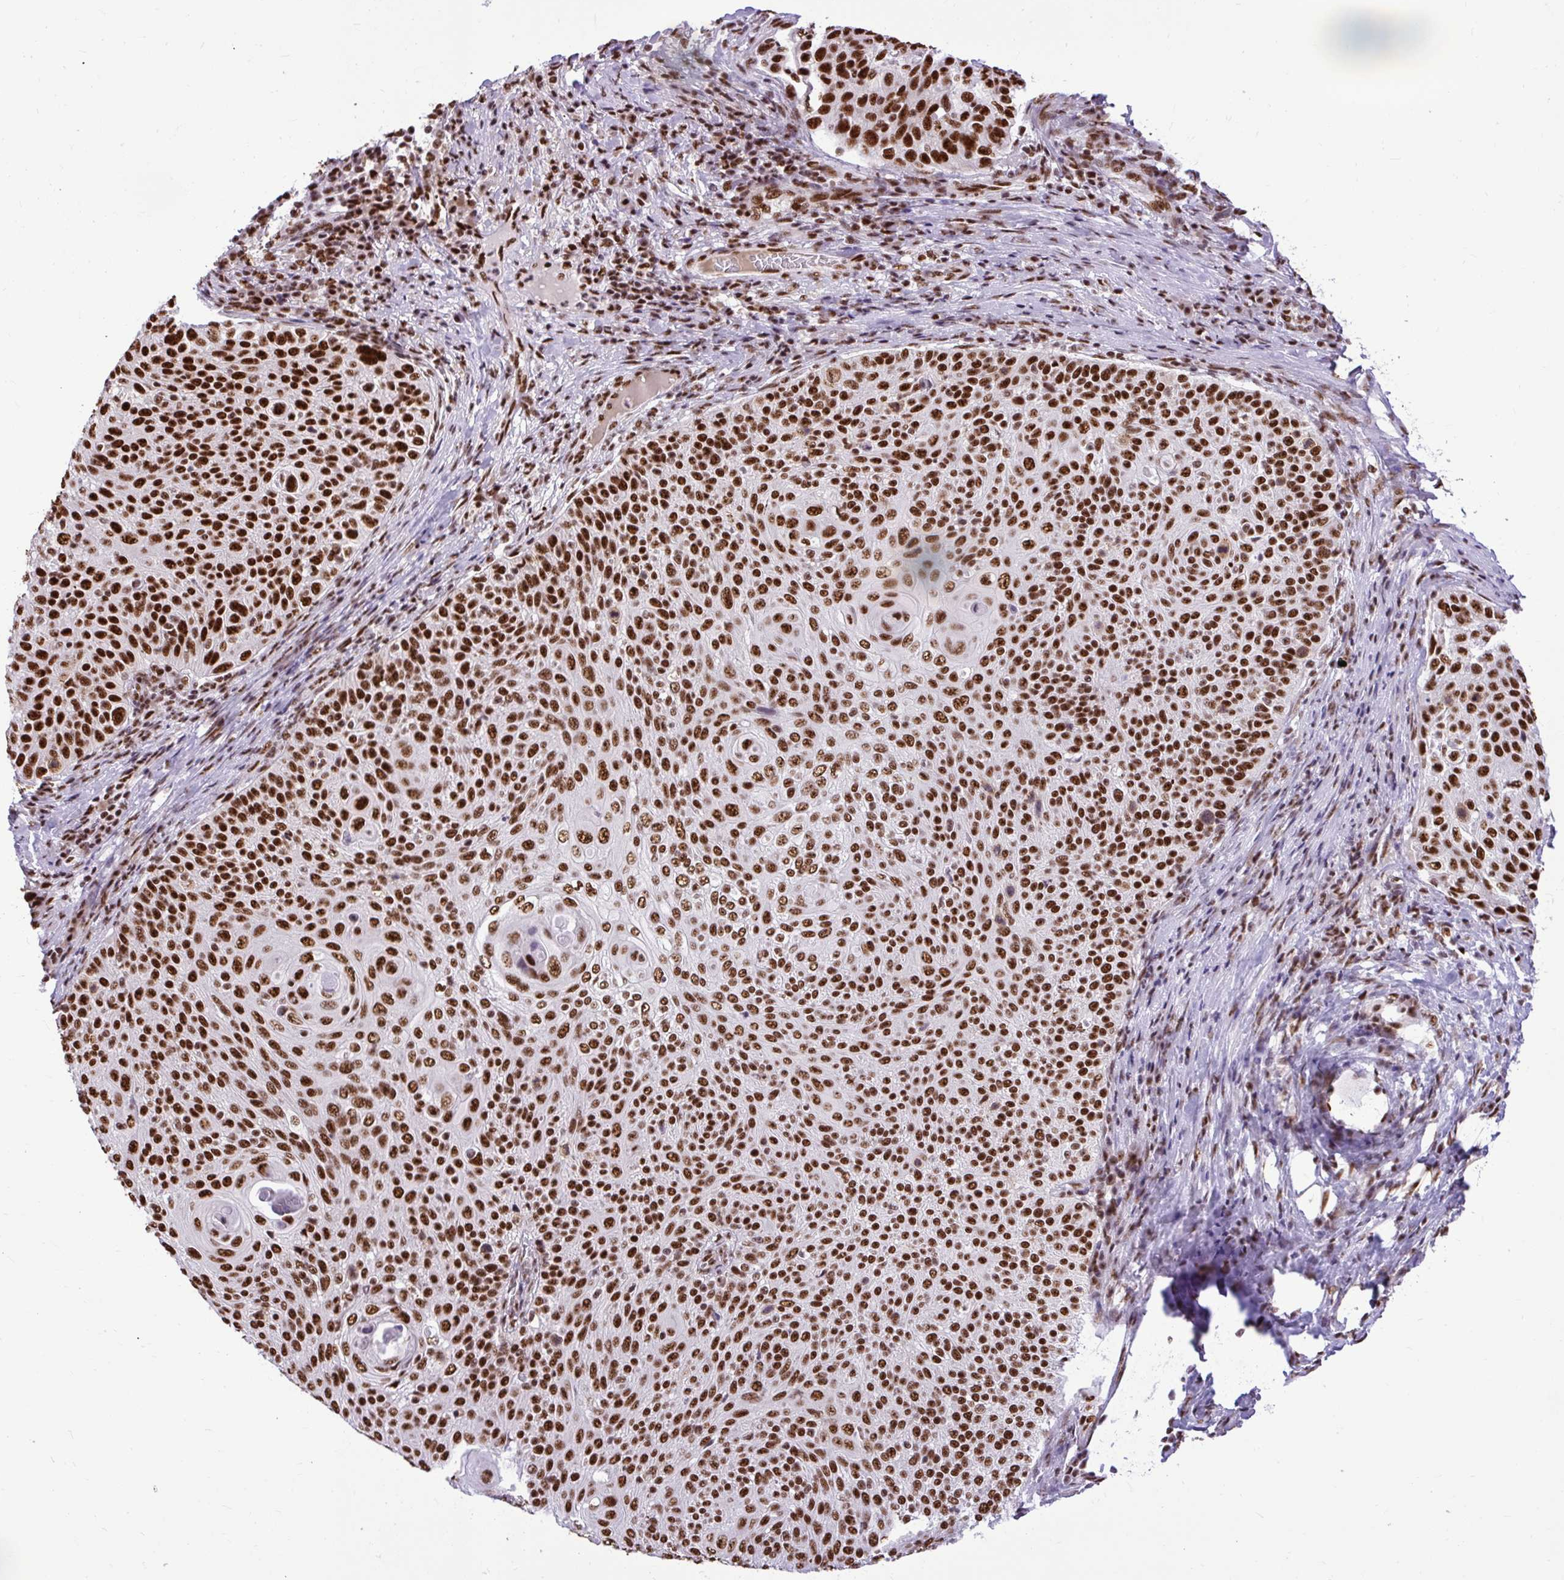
{"staining": {"intensity": "strong", "quantity": ">75%", "location": "nuclear"}, "tissue": "cervical cancer", "cell_type": "Tumor cells", "image_type": "cancer", "snomed": [{"axis": "morphology", "description": "Squamous cell carcinoma, NOS"}, {"axis": "topography", "description": "Cervix"}], "caption": "Immunohistochemical staining of cervical cancer (squamous cell carcinoma) exhibits high levels of strong nuclear expression in about >75% of tumor cells.", "gene": "PRPF19", "patient": {"sex": "female", "age": 31}}